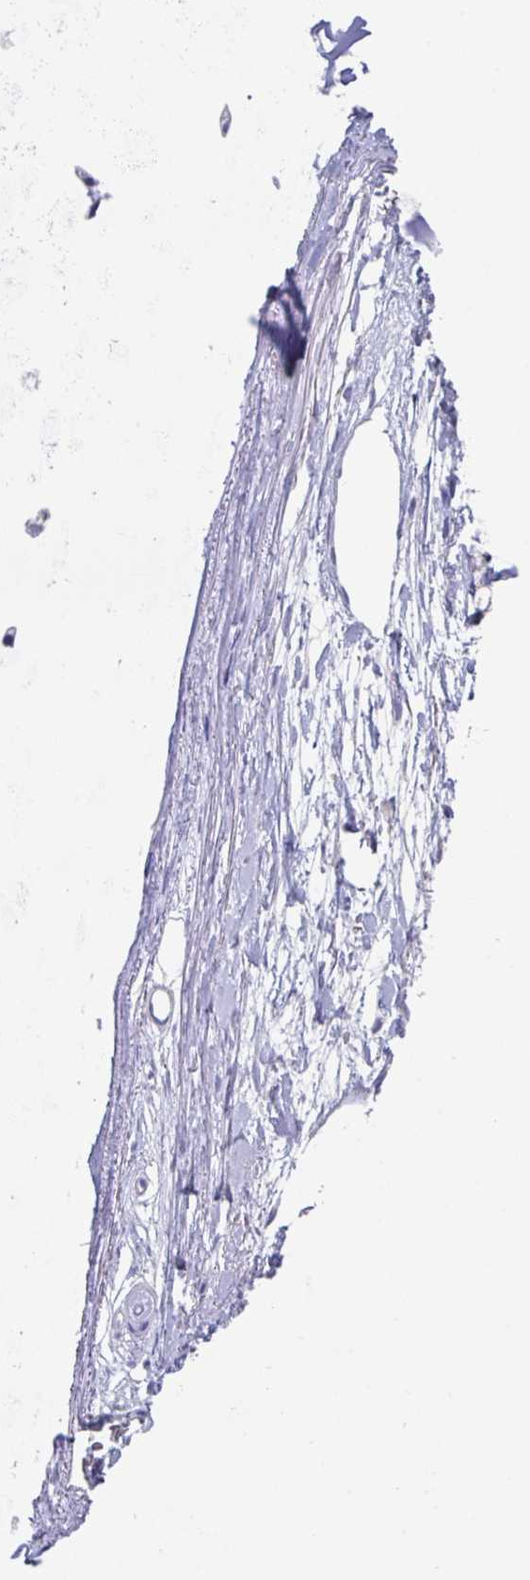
{"staining": {"intensity": "negative", "quantity": "none", "location": "none"}, "tissue": "soft tissue", "cell_type": "Chondrocytes", "image_type": "normal", "snomed": [{"axis": "morphology", "description": "Normal tissue, NOS"}, {"axis": "topography", "description": "Lymph node"}, {"axis": "topography", "description": "Cartilage tissue"}, {"axis": "topography", "description": "Bronchus"}], "caption": "Soft tissue was stained to show a protein in brown. There is no significant expression in chondrocytes. (Brightfield microscopy of DAB (3,3'-diaminobenzidine) immunohistochemistry at high magnification).", "gene": "SLC44A4", "patient": {"sex": "female", "age": 70}}